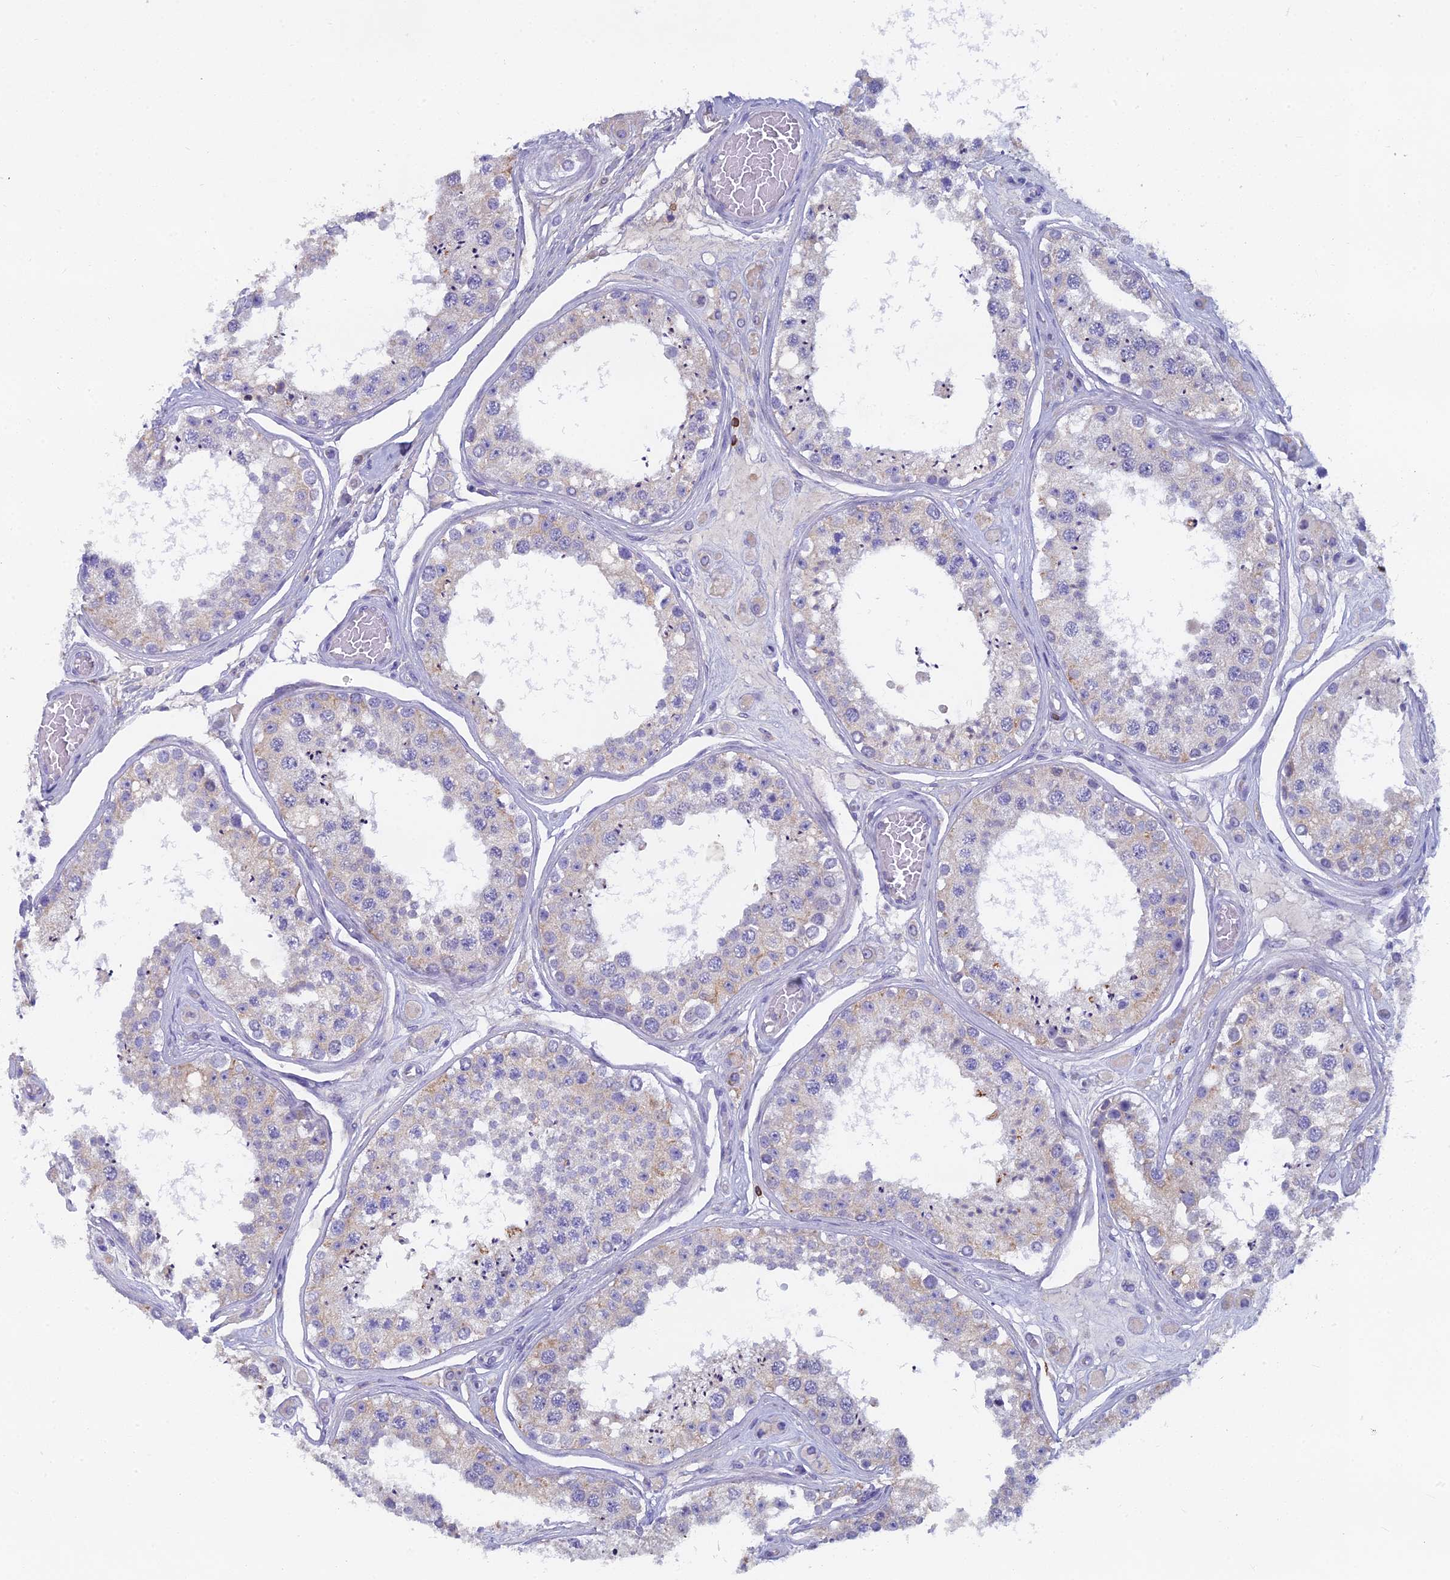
{"staining": {"intensity": "weak", "quantity": "<25%", "location": "cytoplasmic/membranous"}, "tissue": "testis", "cell_type": "Cells in seminiferous ducts", "image_type": "normal", "snomed": [{"axis": "morphology", "description": "Normal tissue, NOS"}, {"axis": "topography", "description": "Testis"}], "caption": "Histopathology image shows no protein expression in cells in seminiferous ducts of unremarkable testis.", "gene": "ABI3BP", "patient": {"sex": "male", "age": 25}}